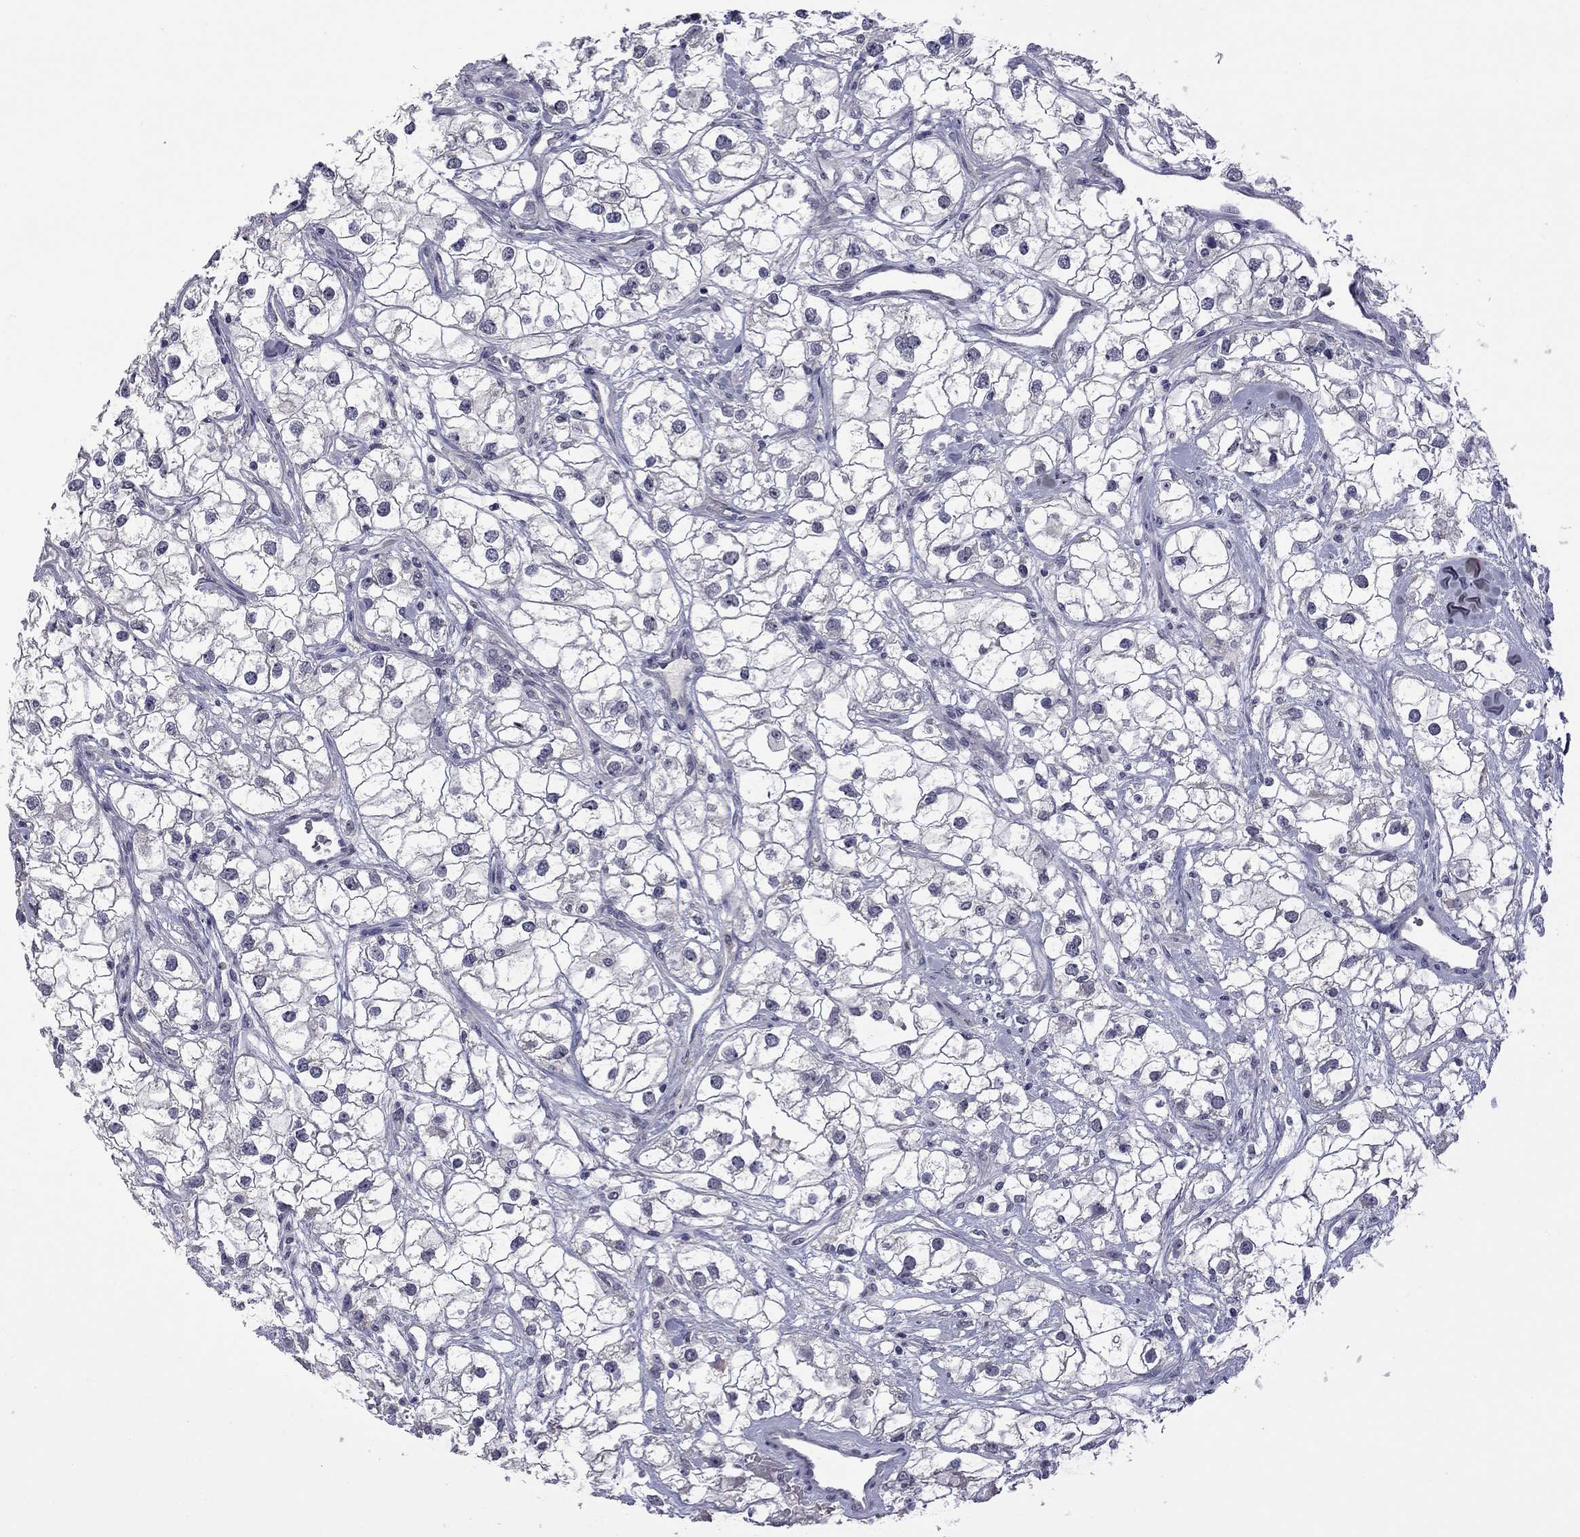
{"staining": {"intensity": "negative", "quantity": "none", "location": "none"}, "tissue": "renal cancer", "cell_type": "Tumor cells", "image_type": "cancer", "snomed": [{"axis": "morphology", "description": "Adenocarcinoma, NOS"}, {"axis": "topography", "description": "Kidney"}], "caption": "Immunohistochemistry (IHC) image of neoplastic tissue: human adenocarcinoma (renal) stained with DAB displays no significant protein positivity in tumor cells.", "gene": "GSG1L", "patient": {"sex": "male", "age": 59}}